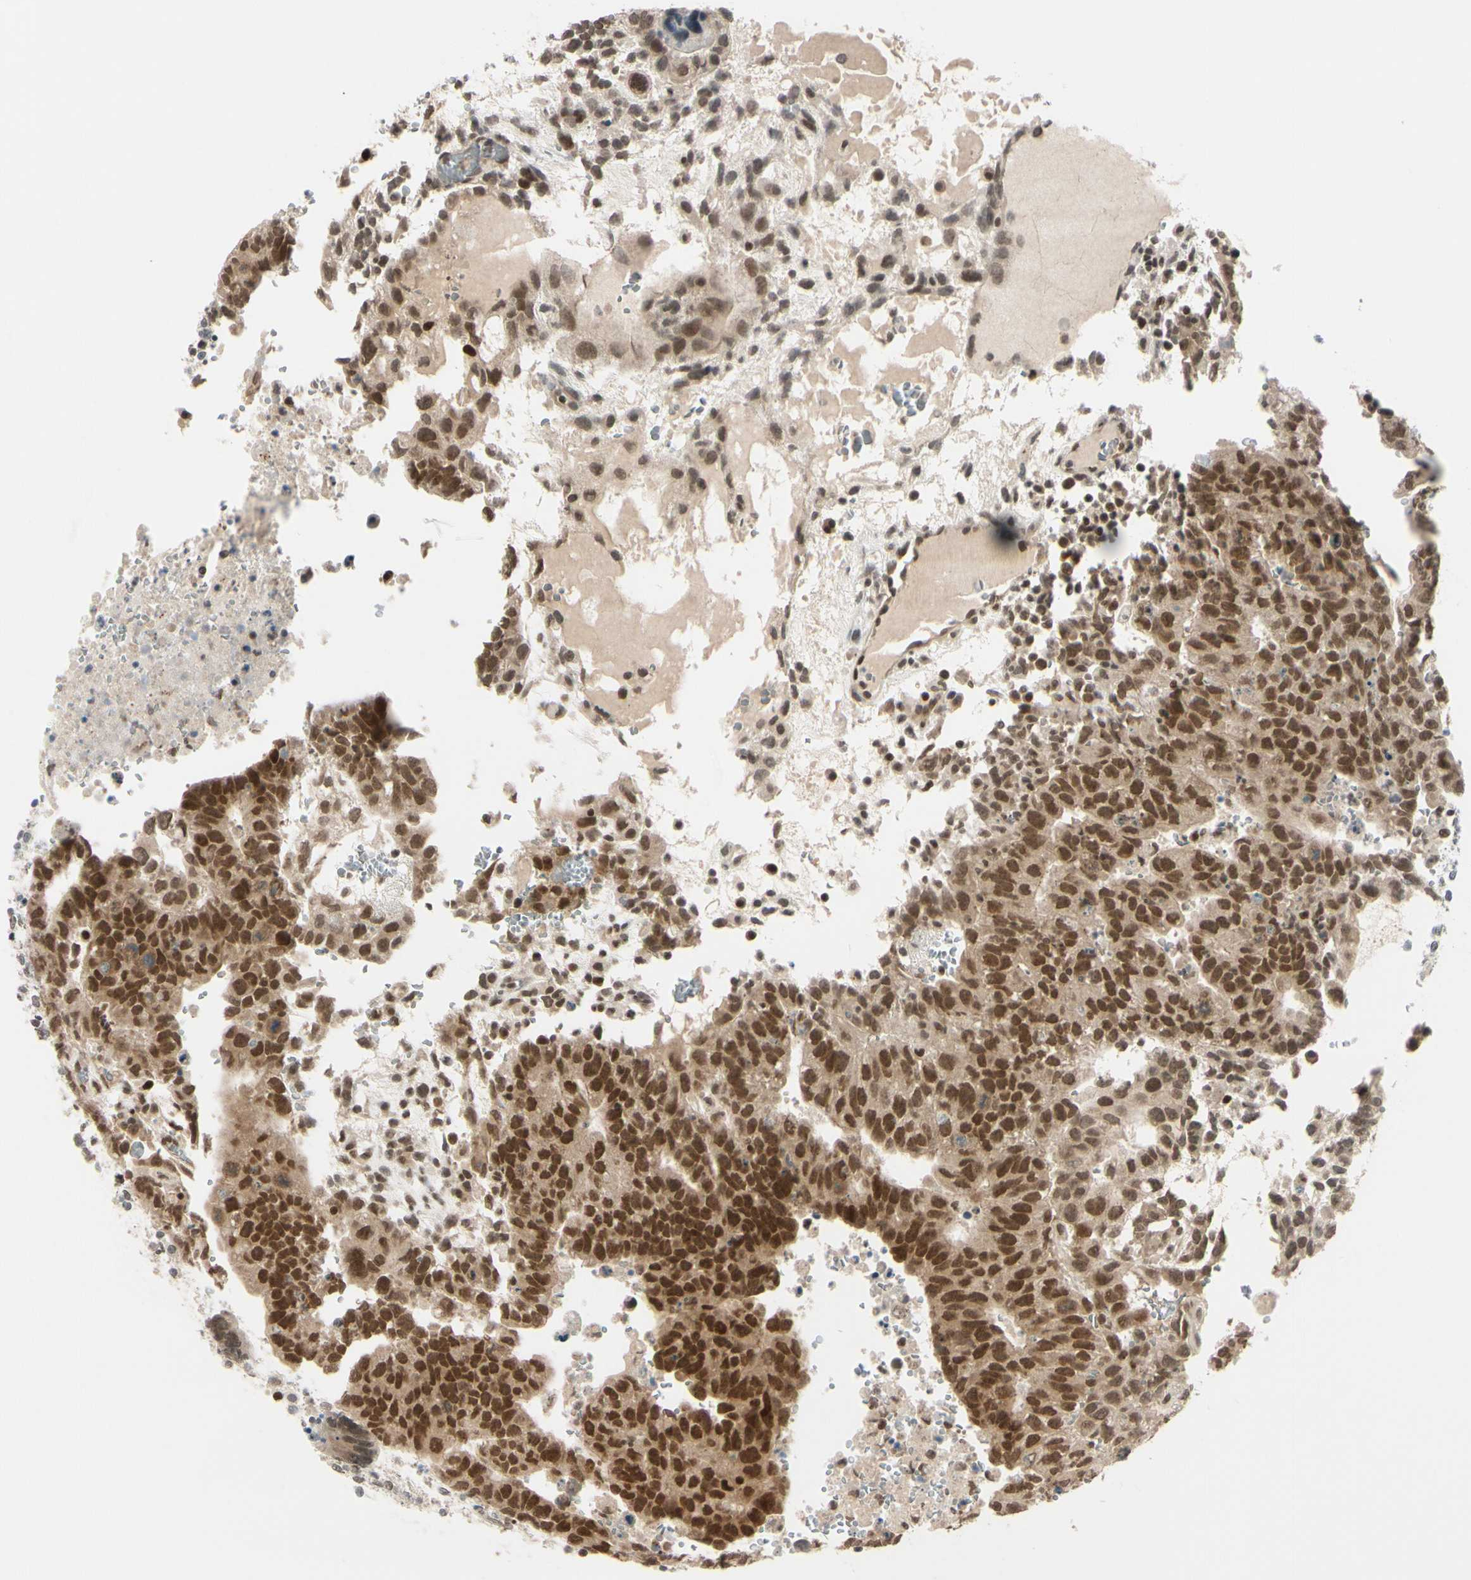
{"staining": {"intensity": "moderate", "quantity": ">75%", "location": "cytoplasmic/membranous,nuclear"}, "tissue": "testis cancer", "cell_type": "Tumor cells", "image_type": "cancer", "snomed": [{"axis": "morphology", "description": "Seminoma, NOS"}, {"axis": "morphology", "description": "Carcinoma, Embryonal, NOS"}, {"axis": "topography", "description": "Testis"}], "caption": "Testis cancer stained with immunohistochemistry (IHC) shows moderate cytoplasmic/membranous and nuclear expression in about >75% of tumor cells.", "gene": "BRMS1", "patient": {"sex": "male", "age": 52}}